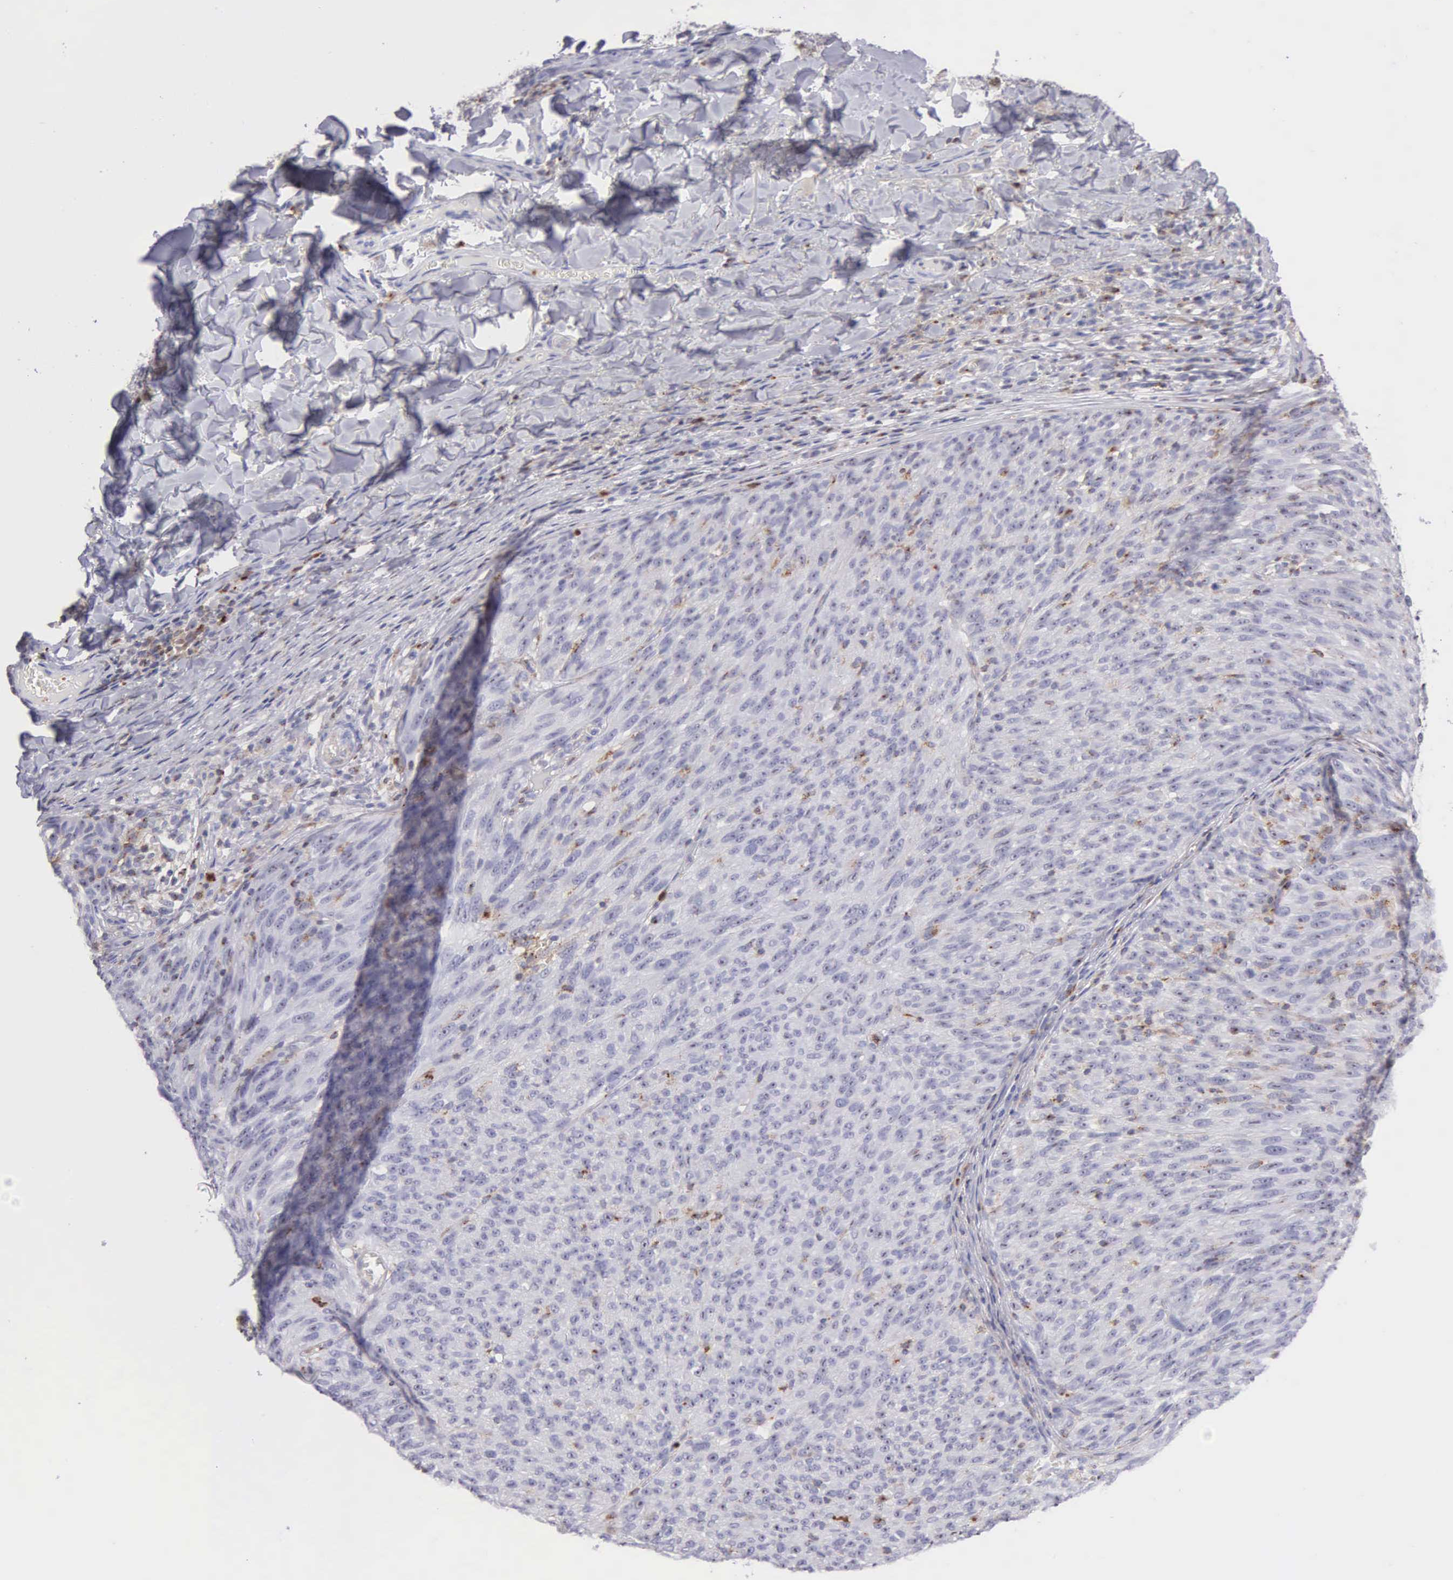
{"staining": {"intensity": "negative", "quantity": "none", "location": "none"}, "tissue": "melanoma", "cell_type": "Tumor cells", "image_type": "cancer", "snomed": [{"axis": "morphology", "description": "Malignant melanoma, NOS"}, {"axis": "topography", "description": "Skin"}], "caption": "A micrograph of human melanoma is negative for staining in tumor cells. (Brightfield microscopy of DAB (3,3'-diaminobenzidine) immunohistochemistry (IHC) at high magnification).", "gene": "SRGN", "patient": {"sex": "male", "age": 76}}